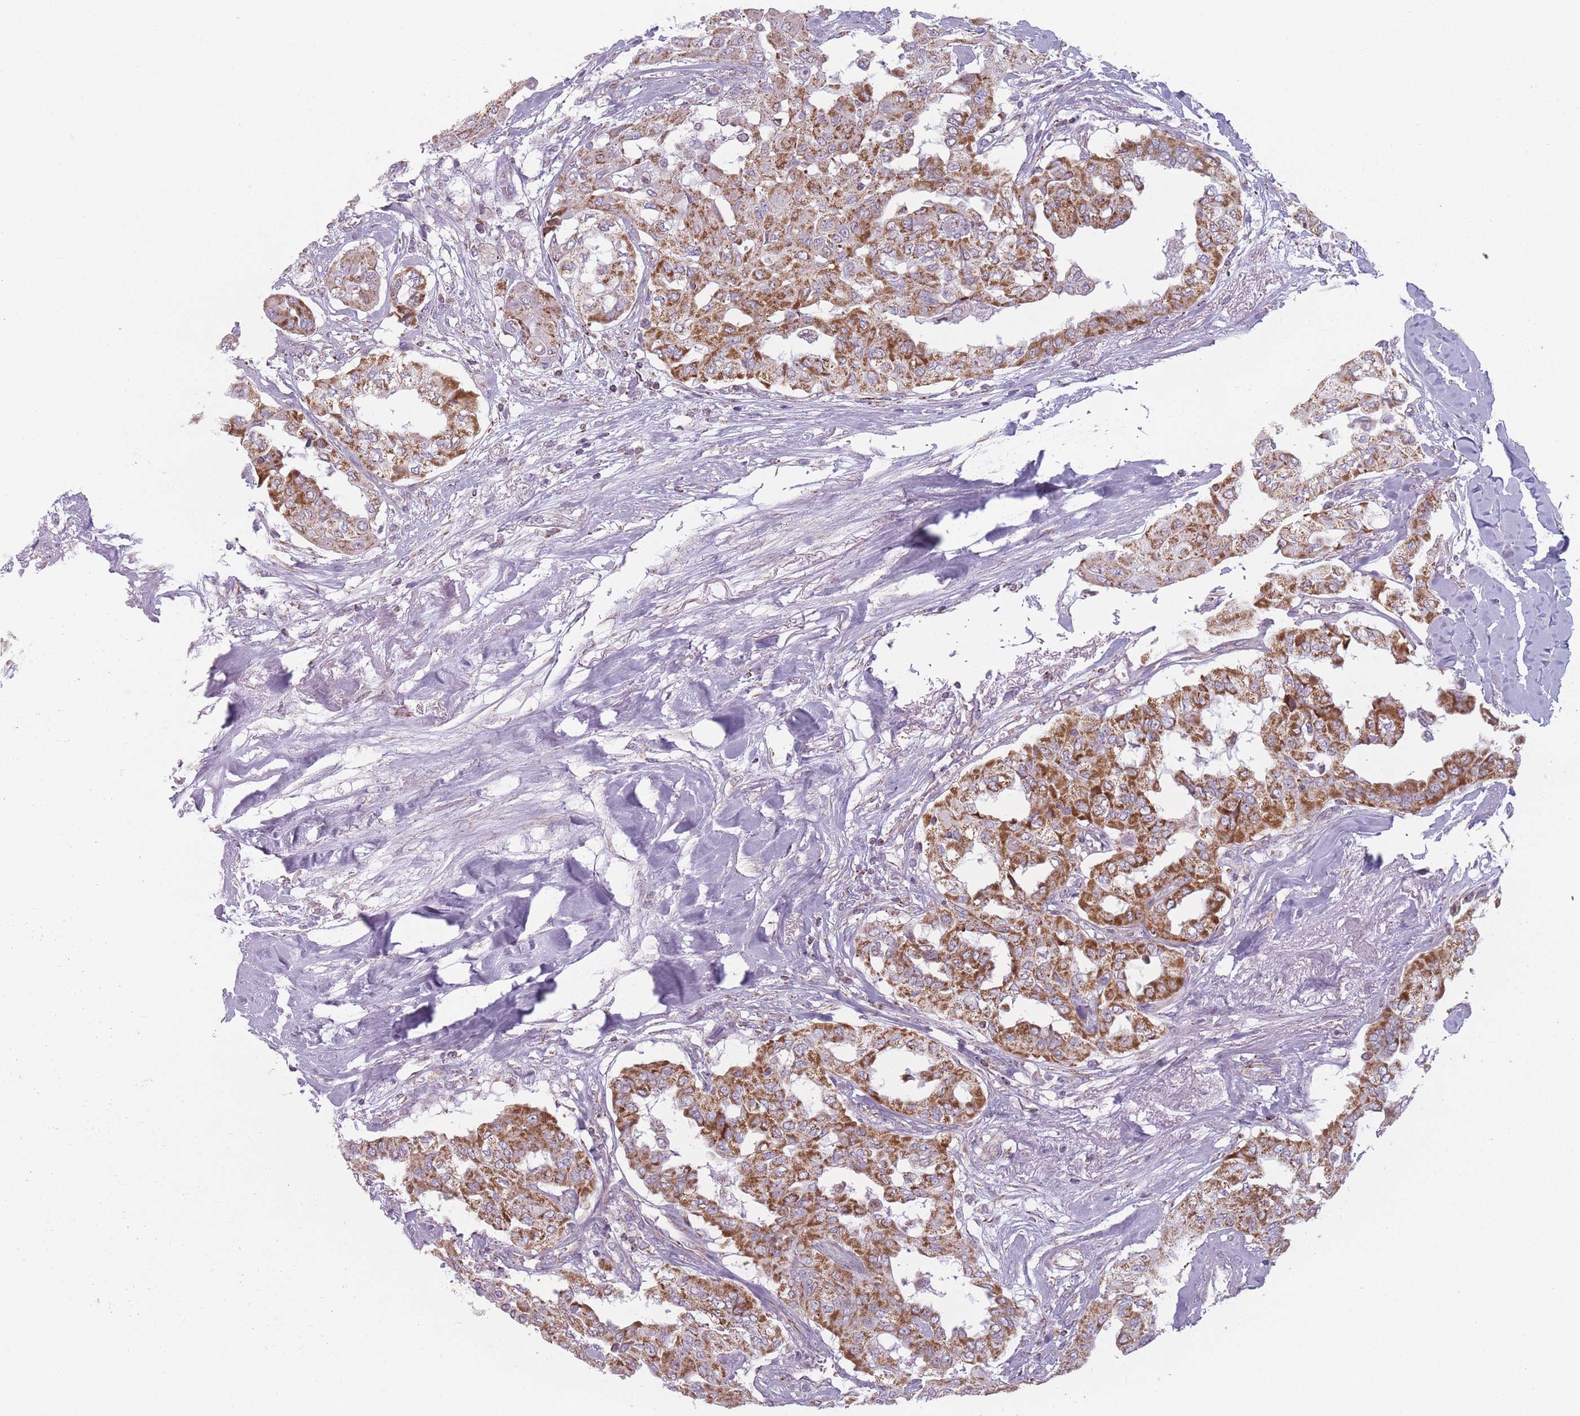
{"staining": {"intensity": "strong", "quantity": ">75%", "location": "cytoplasmic/membranous"}, "tissue": "thyroid cancer", "cell_type": "Tumor cells", "image_type": "cancer", "snomed": [{"axis": "morphology", "description": "Papillary adenocarcinoma, NOS"}, {"axis": "topography", "description": "Thyroid gland"}], "caption": "Protein staining displays strong cytoplasmic/membranous staining in approximately >75% of tumor cells in thyroid cancer (papillary adenocarcinoma). (IHC, brightfield microscopy, high magnification).", "gene": "DCHS1", "patient": {"sex": "female", "age": 59}}